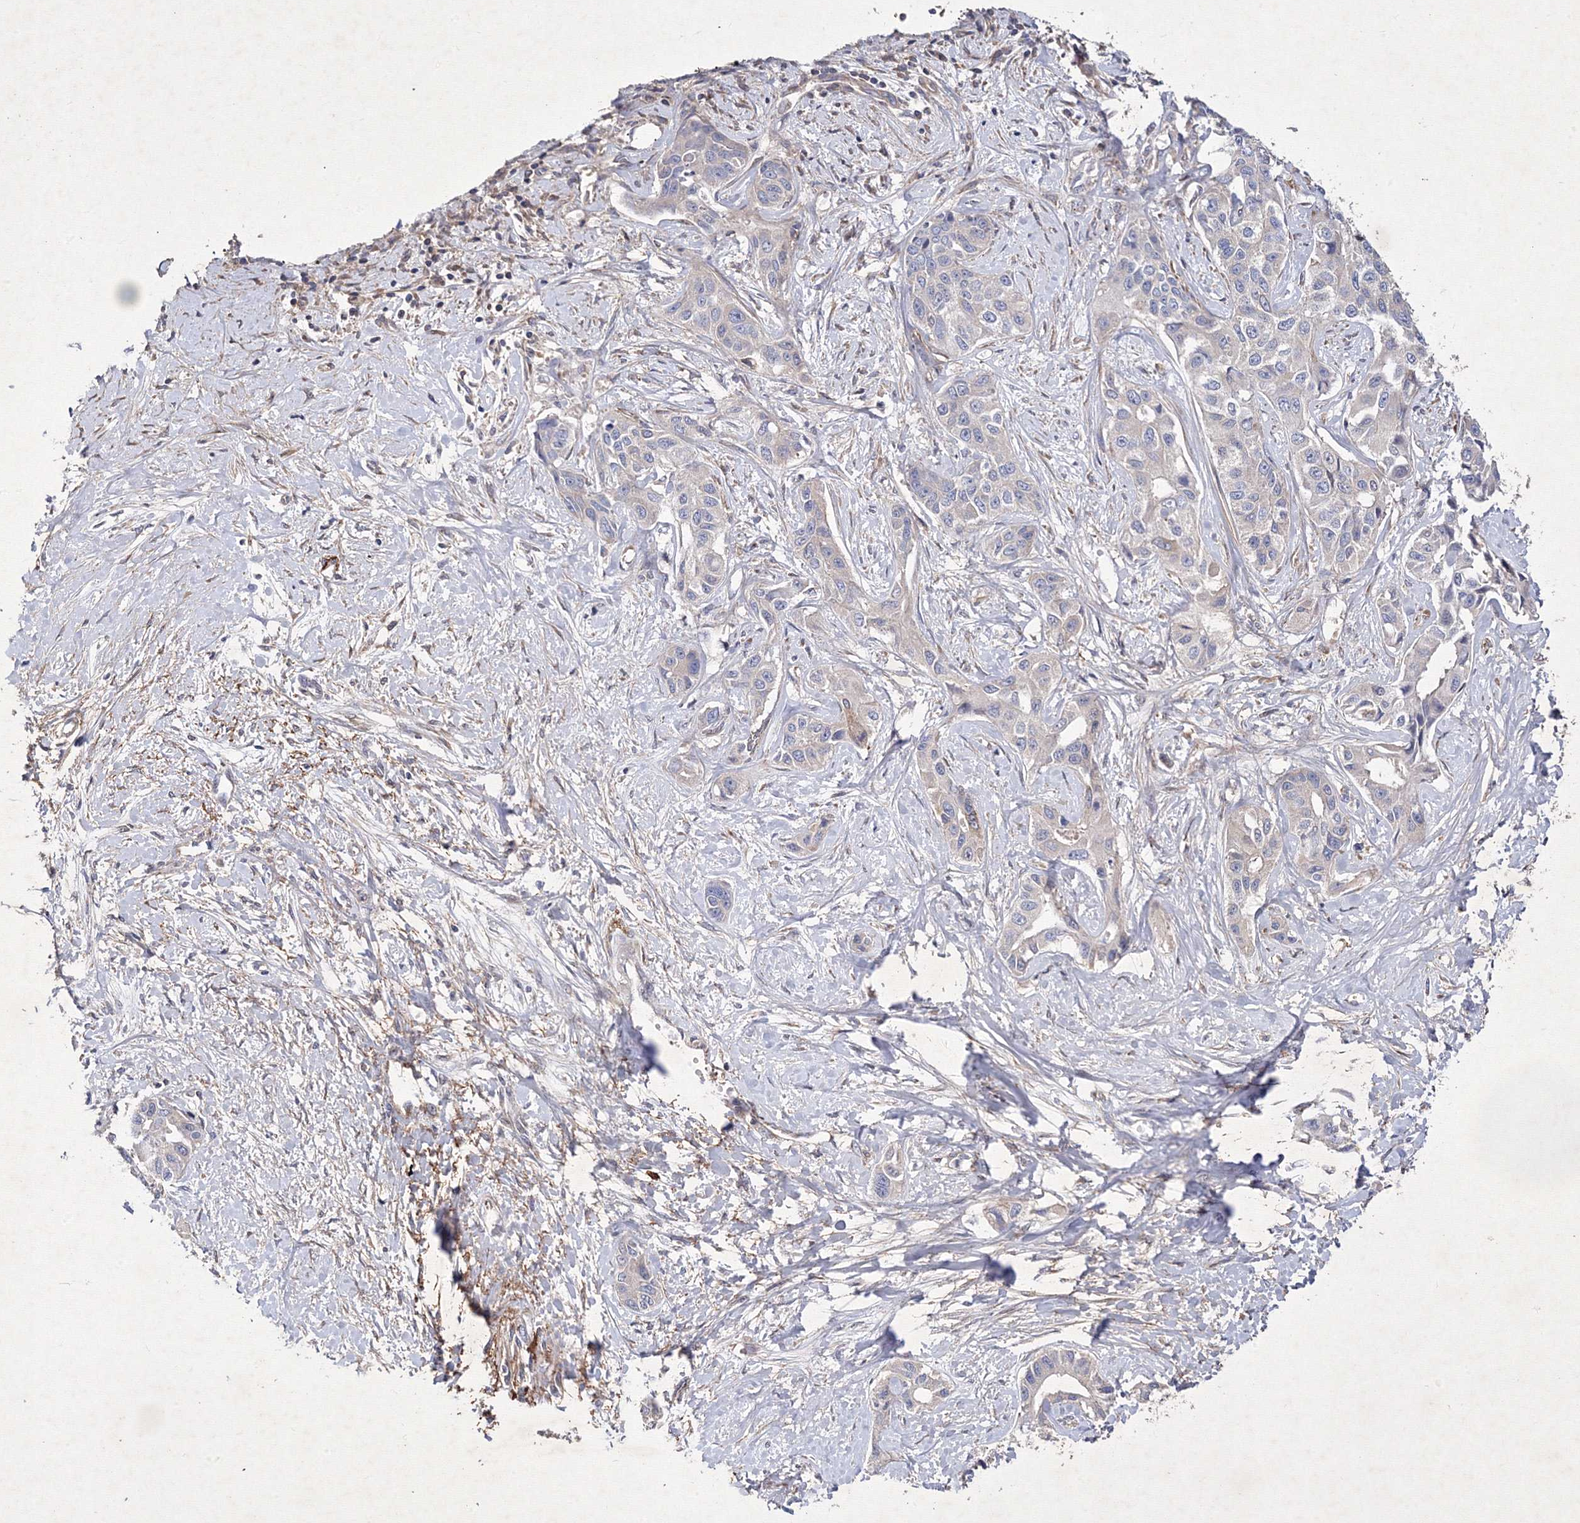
{"staining": {"intensity": "negative", "quantity": "none", "location": "none"}, "tissue": "liver cancer", "cell_type": "Tumor cells", "image_type": "cancer", "snomed": [{"axis": "morphology", "description": "Cholangiocarcinoma"}, {"axis": "topography", "description": "Liver"}], "caption": "Tumor cells show no significant protein expression in liver cancer (cholangiocarcinoma).", "gene": "SNX18", "patient": {"sex": "male", "age": 59}}